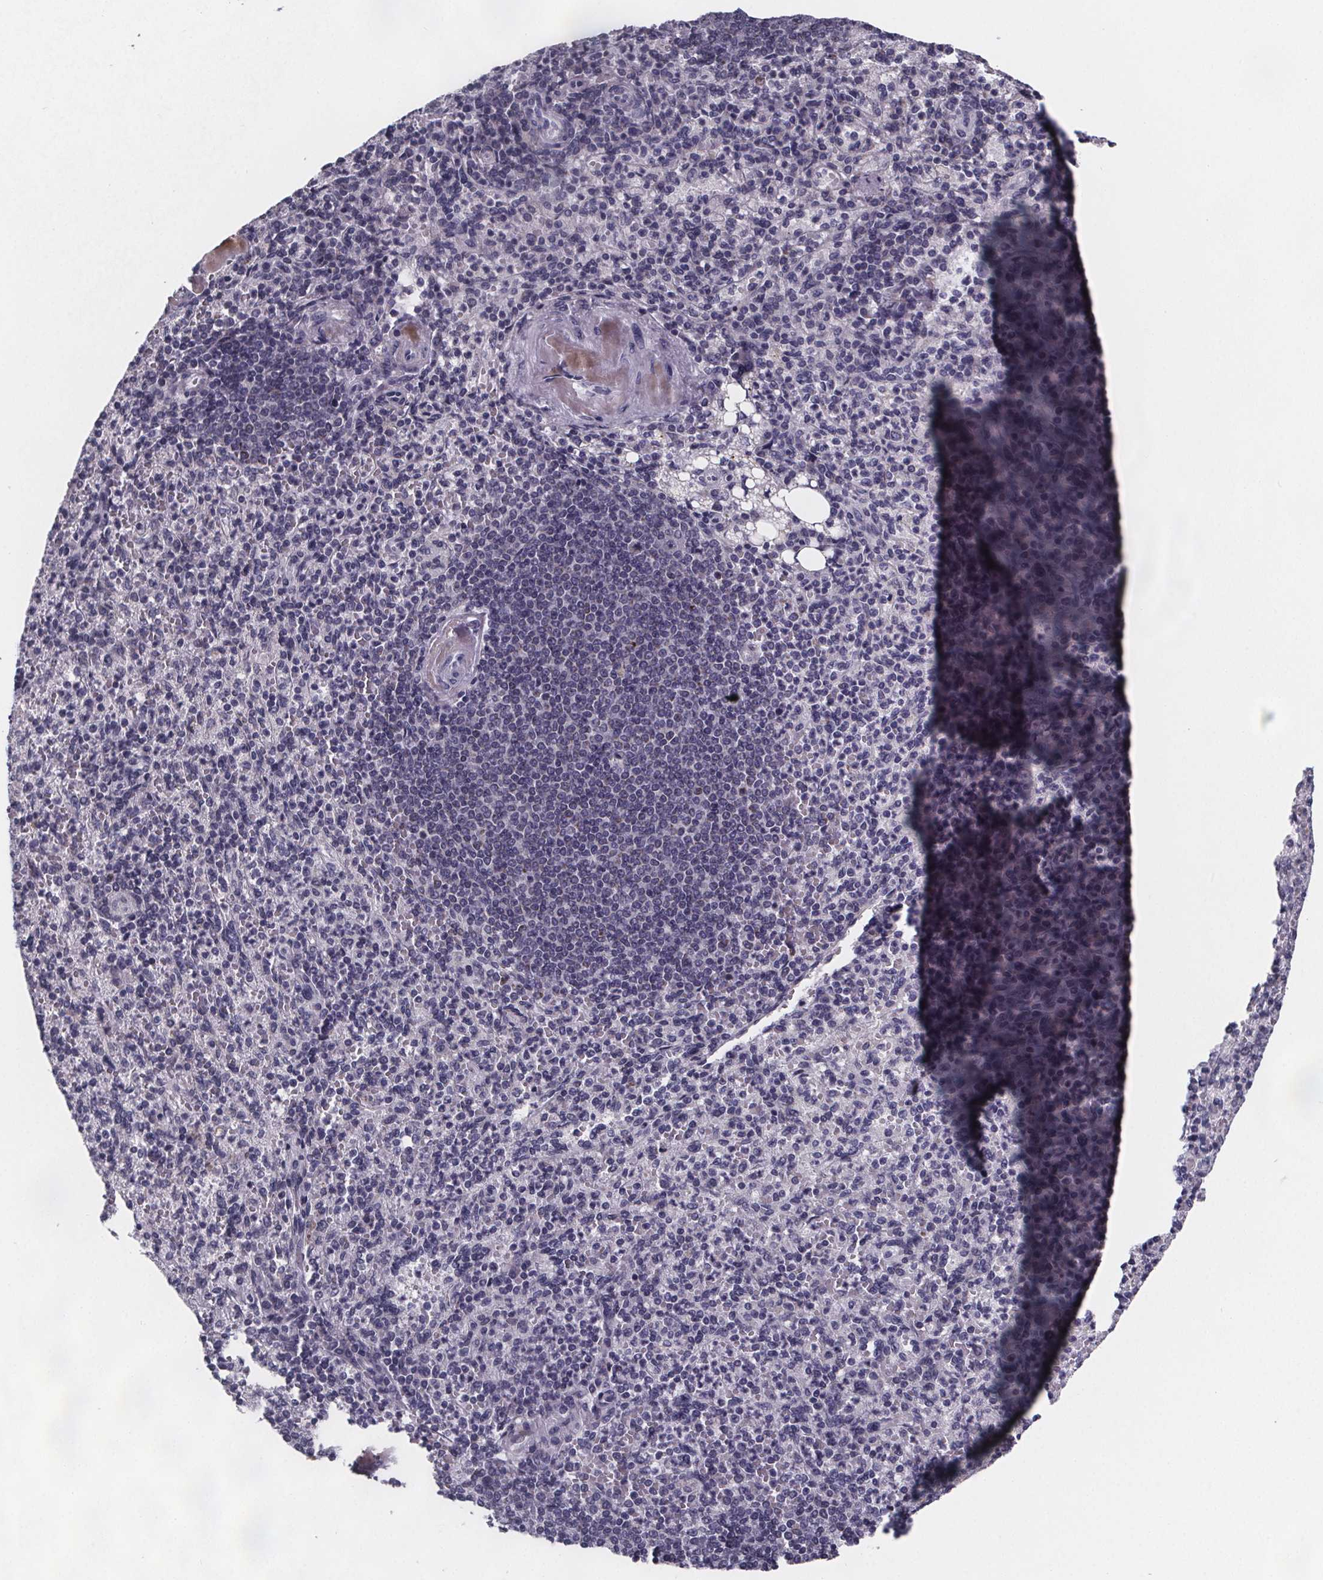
{"staining": {"intensity": "negative", "quantity": "none", "location": "none"}, "tissue": "spleen", "cell_type": "Cells in red pulp", "image_type": "normal", "snomed": [{"axis": "morphology", "description": "Normal tissue, NOS"}, {"axis": "topography", "description": "Spleen"}], "caption": "Cells in red pulp are negative for protein expression in normal human spleen. Brightfield microscopy of immunohistochemistry (IHC) stained with DAB (3,3'-diaminobenzidine) (brown) and hematoxylin (blue), captured at high magnification.", "gene": "PAH", "patient": {"sex": "female", "age": 74}}